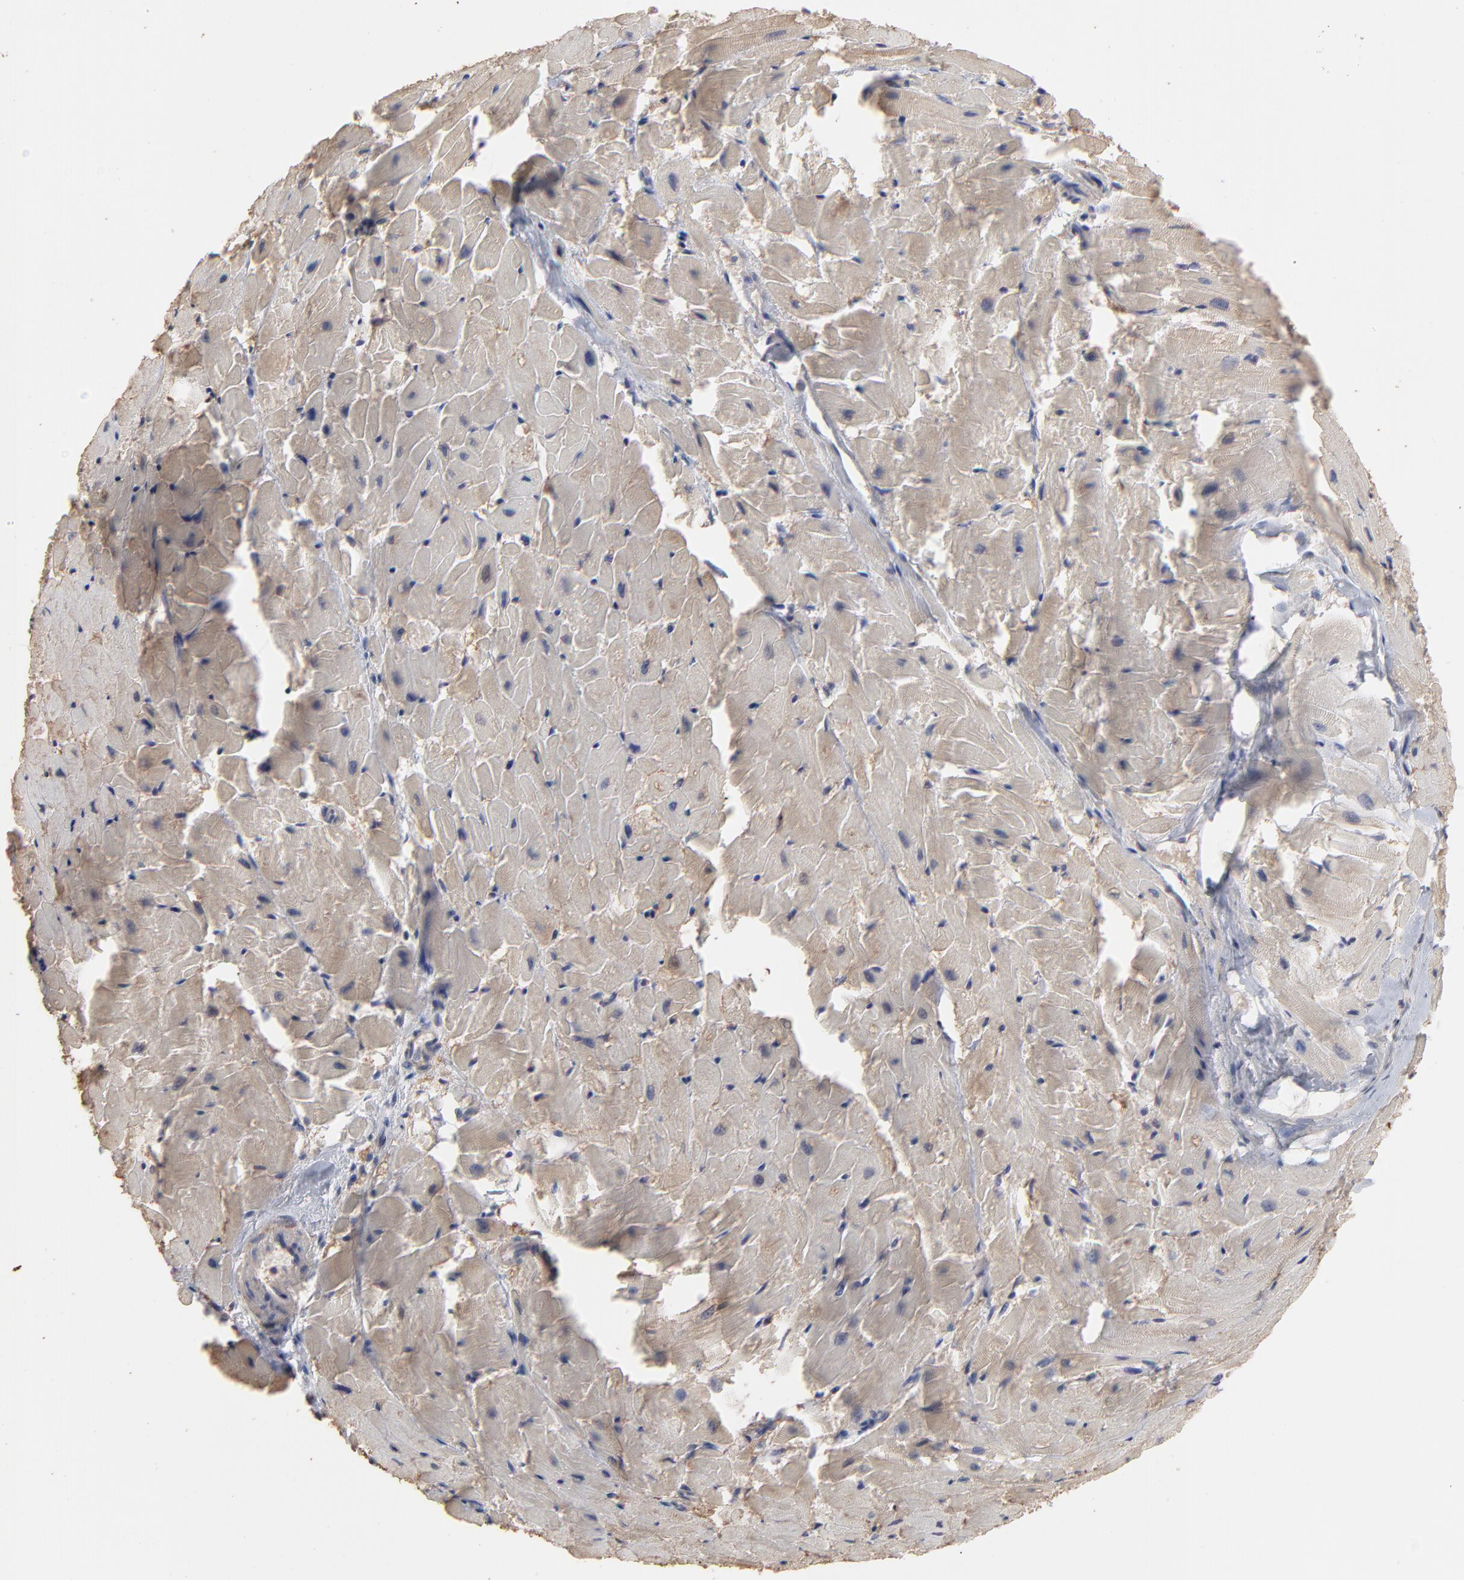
{"staining": {"intensity": "weak", "quantity": "25%-75%", "location": "cytoplasmic/membranous"}, "tissue": "heart muscle", "cell_type": "Cardiomyocytes", "image_type": "normal", "snomed": [{"axis": "morphology", "description": "Normal tissue, NOS"}, {"axis": "topography", "description": "Heart"}], "caption": "Weak cytoplasmic/membranous protein positivity is seen in approximately 25%-75% of cardiomyocytes in heart muscle.", "gene": "TANGO2", "patient": {"sex": "female", "age": 19}}